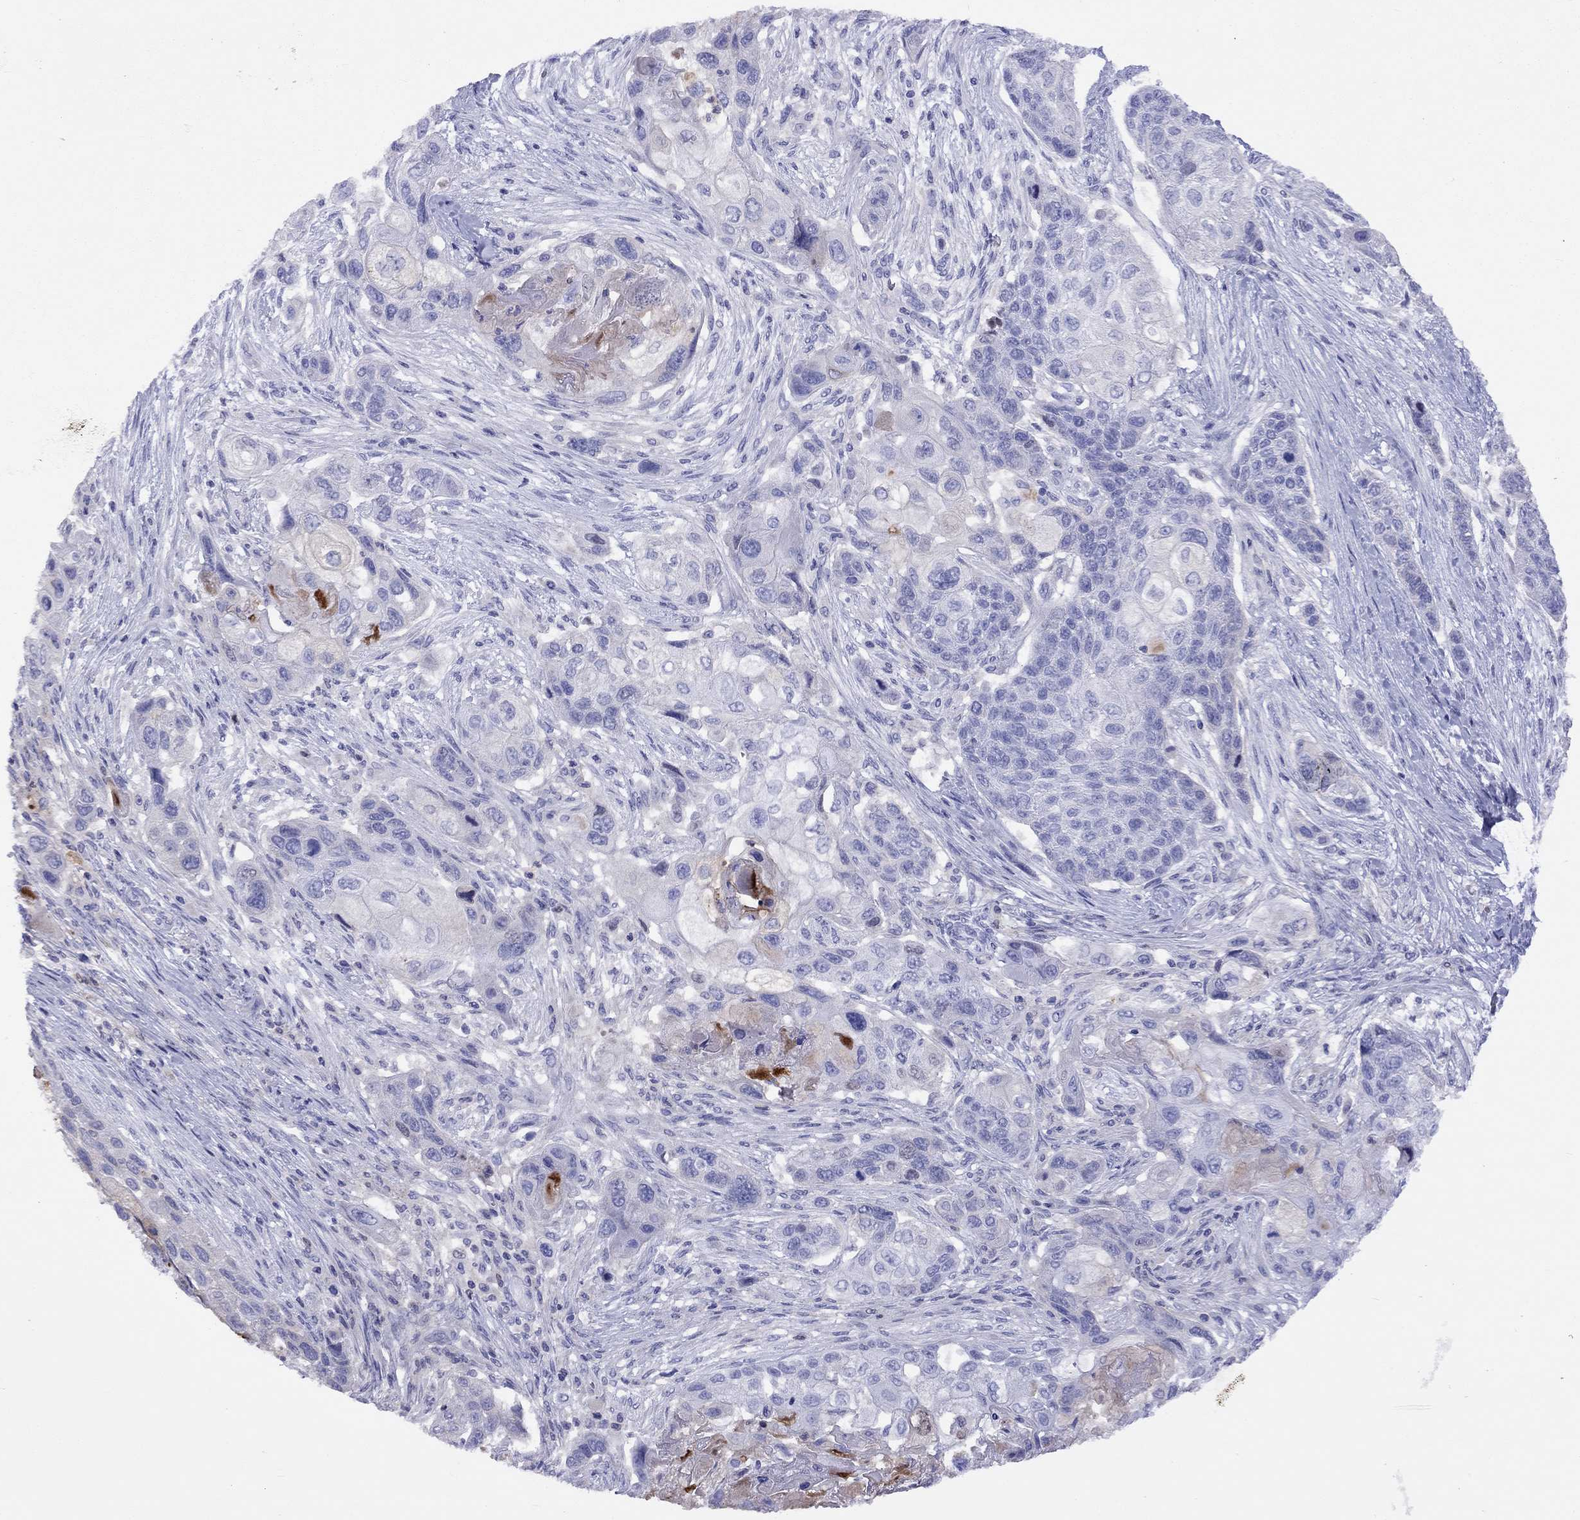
{"staining": {"intensity": "negative", "quantity": "none", "location": "none"}, "tissue": "lung cancer", "cell_type": "Tumor cells", "image_type": "cancer", "snomed": [{"axis": "morphology", "description": "Squamous cell carcinoma, NOS"}, {"axis": "topography", "description": "Lung"}], "caption": "Protein analysis of lung cancer (squamous cell carcinoma) shows no significant expression in tumor cells.", "gene": "SERPINA3", "patient": {"sex": "male", "age": 69}}